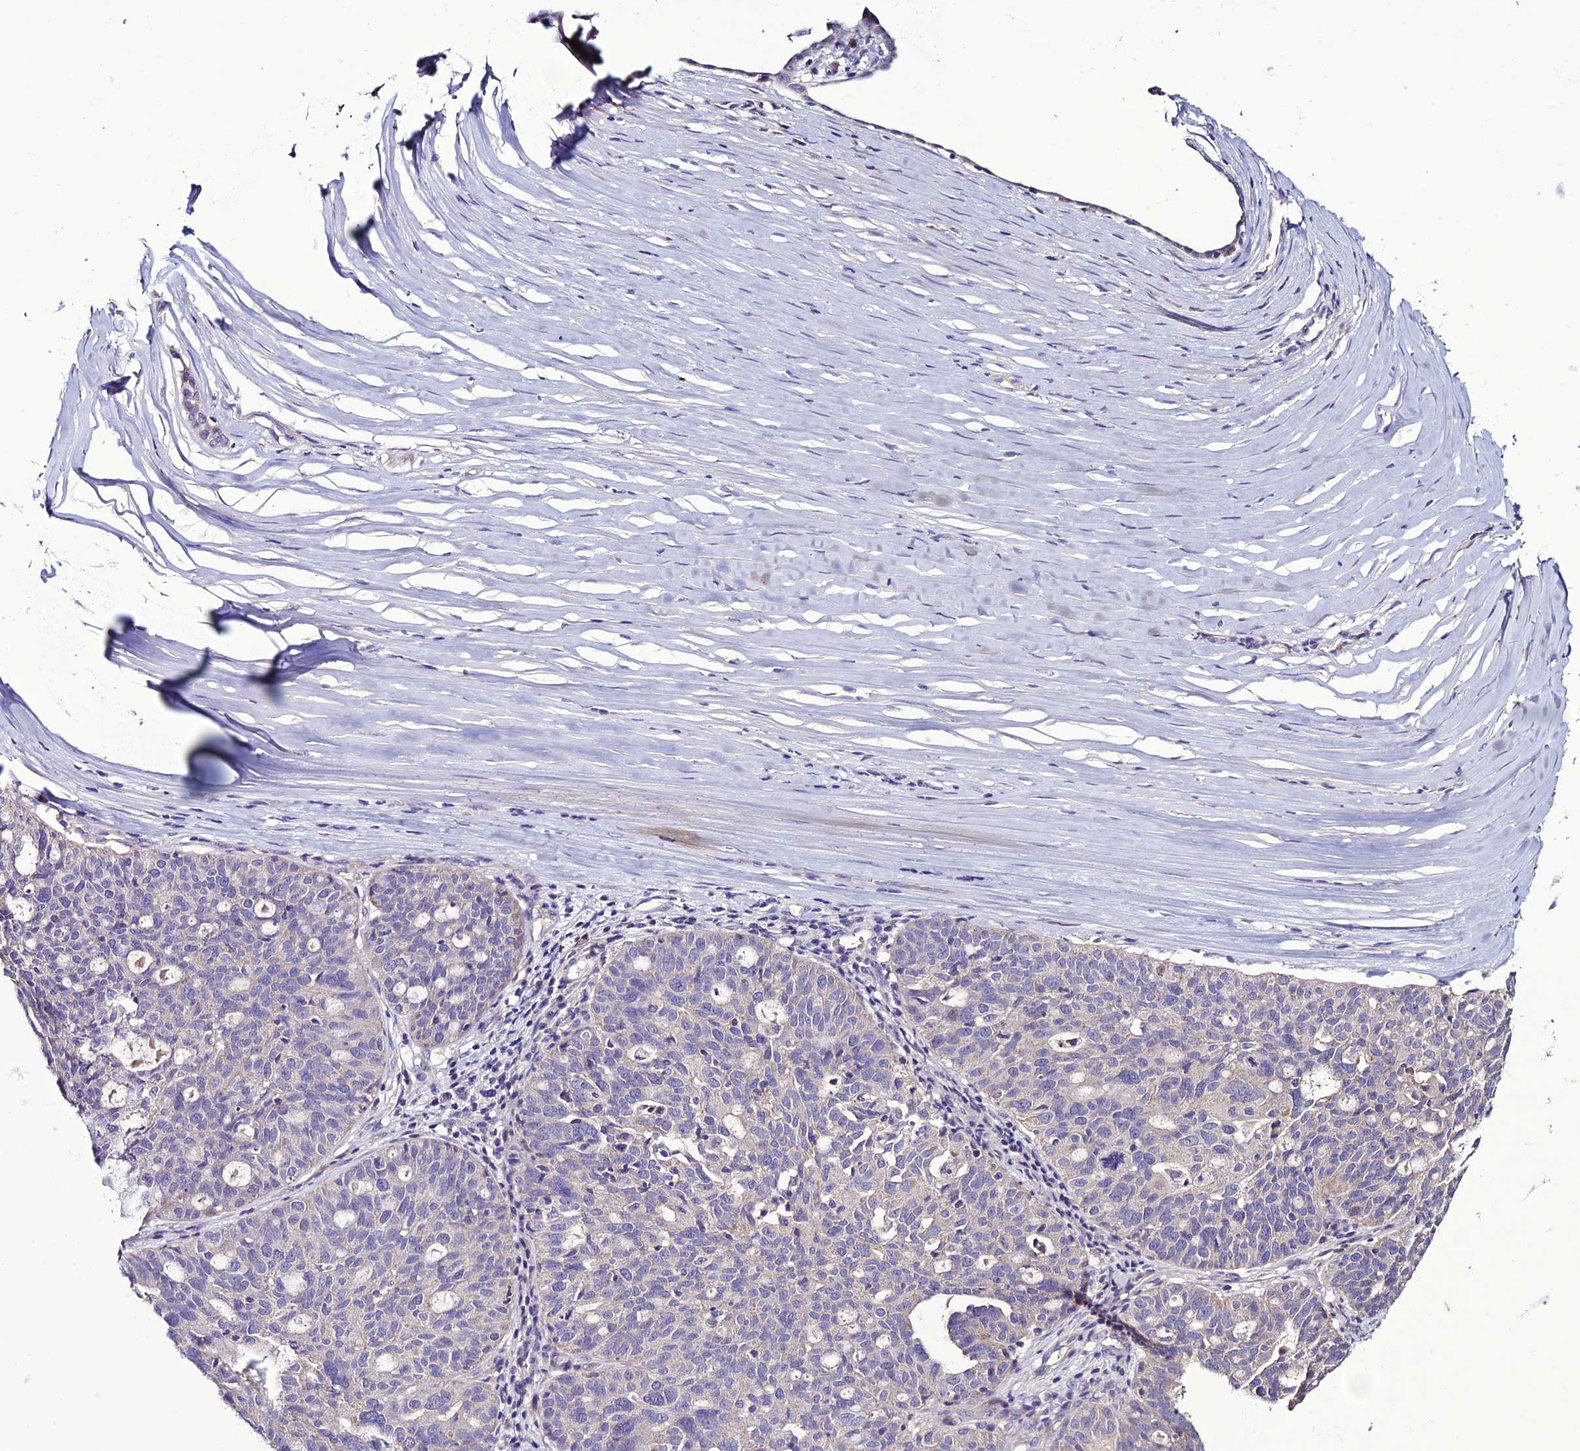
{"staining": {"intensity": "negative", "quantity": "none", "location": "none"}, "tissue": "ovarian cancer", "cell_type": "Tumor cells", "image_type": "cancer", "snomed": [{"axis": "morphology", "description": "Cystadenocarcinoma, serous, NOS"}, {"axis": "topography", "description": "Ovary"}], "caption": "Immunohistochemical staining of human ovarian cancer (serous cystadenocarcinoma) demonstrates no significant expression in tumor cells. The staining is performed using DAB (3,3'-diaminobenzidine) brown chromogen with nuclei counter-stained in using hematoxylin.", "gene": "C2orf76", "patient": {"sex": "female", "age": 59}}